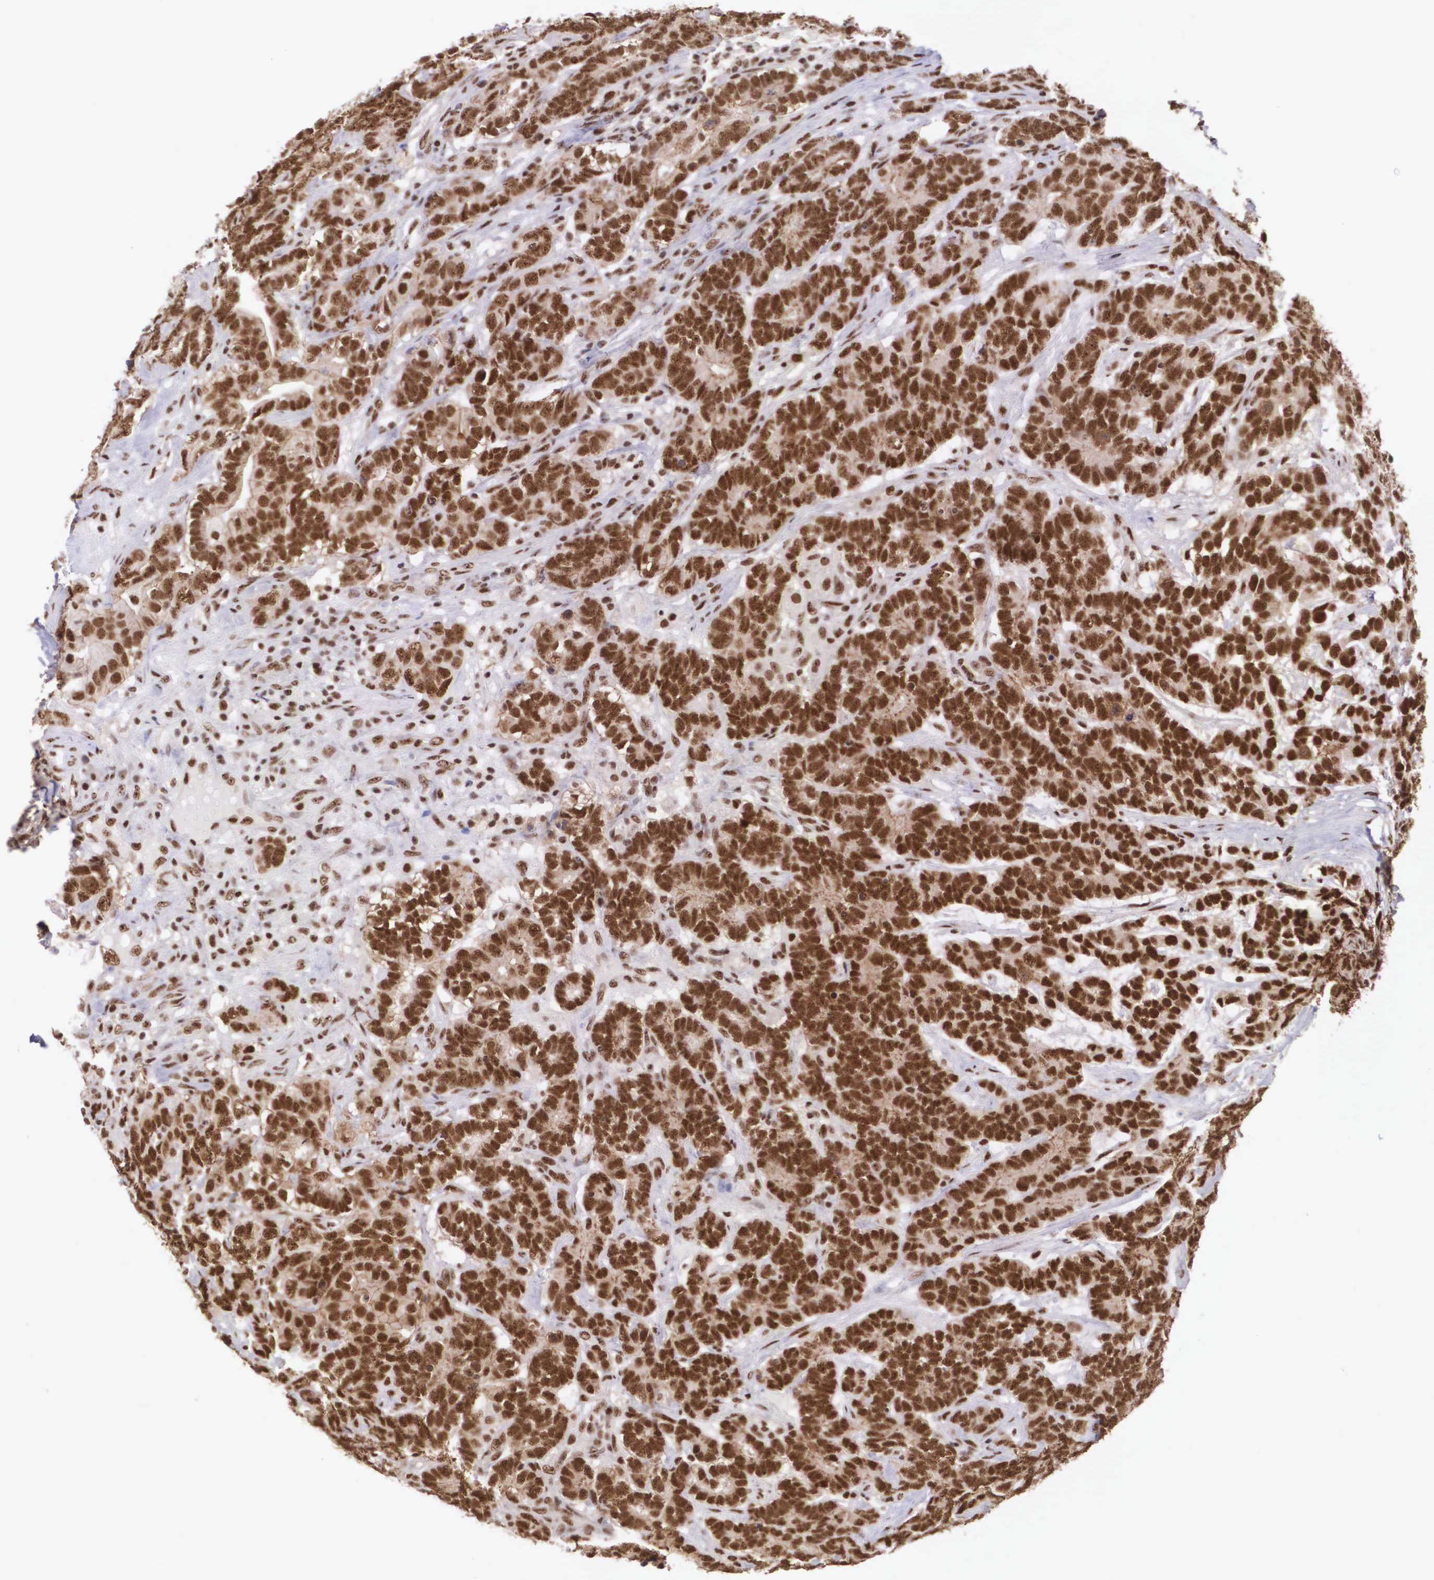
{"staining": {"intensity": "strong", "quantity": ">75%", "location": "cytoplasmic/membranous,nuclear"}, "tissue": "testis cancer", "cell_type": "Tumor cells", "image_type": "cancer", "snomed": [{"axis": "morphology", "description": "Carcinoma, Embryonal, NOS"}, {"axis": "topography", "description": "Testis"}], "caption": "Protein expression analysis of testis cancer displays strong cytoplasmic/membranous and nuclear positivity in about >75% of tumor cells.", "gene": "POLR2F", "patient": {"sex": "male", "age": 26}}